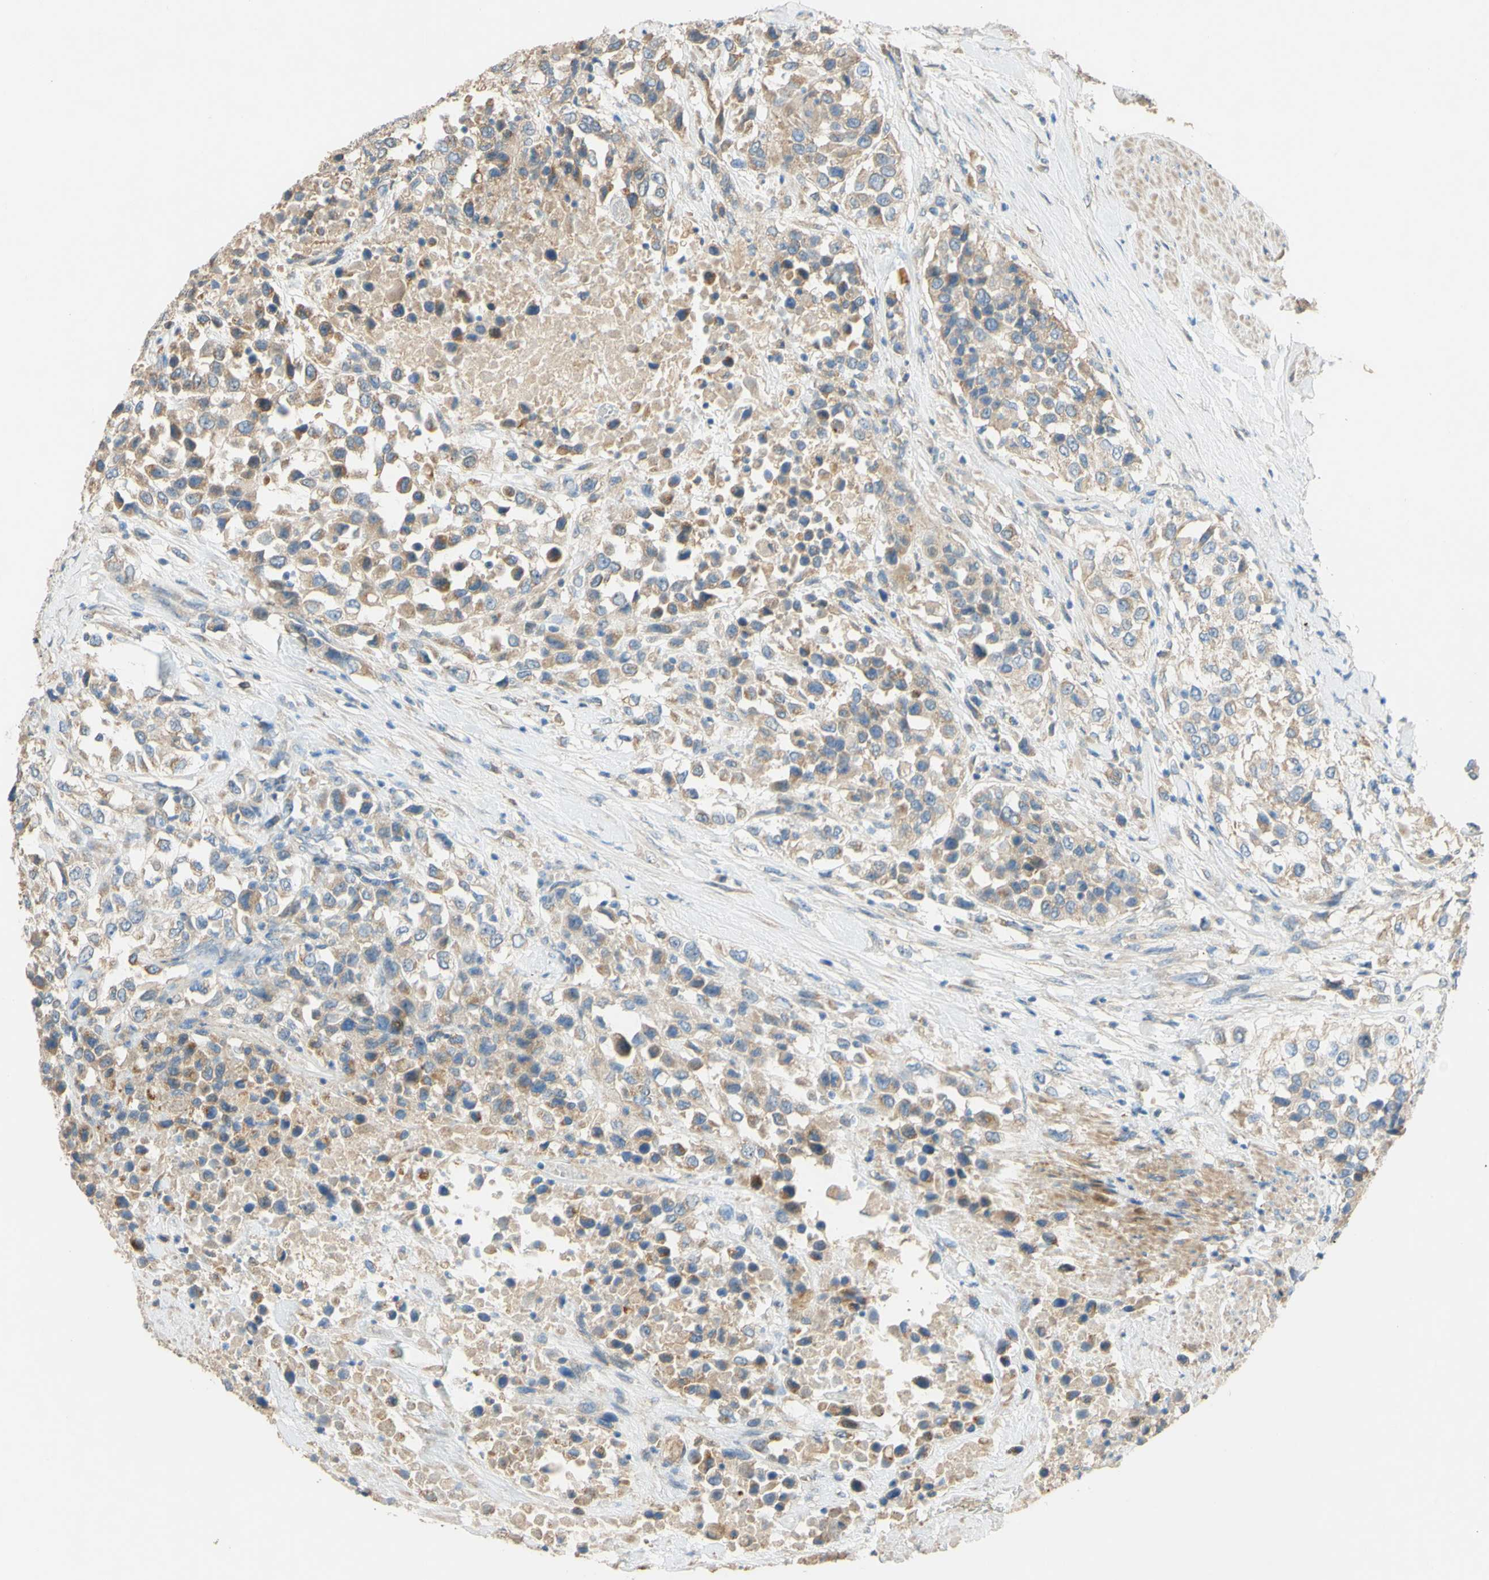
{"staining": {"intensity": "moderate", "quantity": "25%-75%", "location": "cytoplasmic/membranous"}, "tissue": "urothelial cancer", "cell_type": "Tumor cells", "image_type": "cancer", "snomed": [{"axis": "morphology", "description": "Urothelial carcinoma, High grade"}, {"axis": "topography", "description": "Urinary bladder"}], "caption": "This image reveals immunohistochemistry (IHC) staining of human urothelial carcinoma (high-grade), with medium moderate cytoplasmic/membranous staining in about 25%-75% of tumor cells.", "gene": "DKK3", "patient": {"sex": "female", "age": 80}}